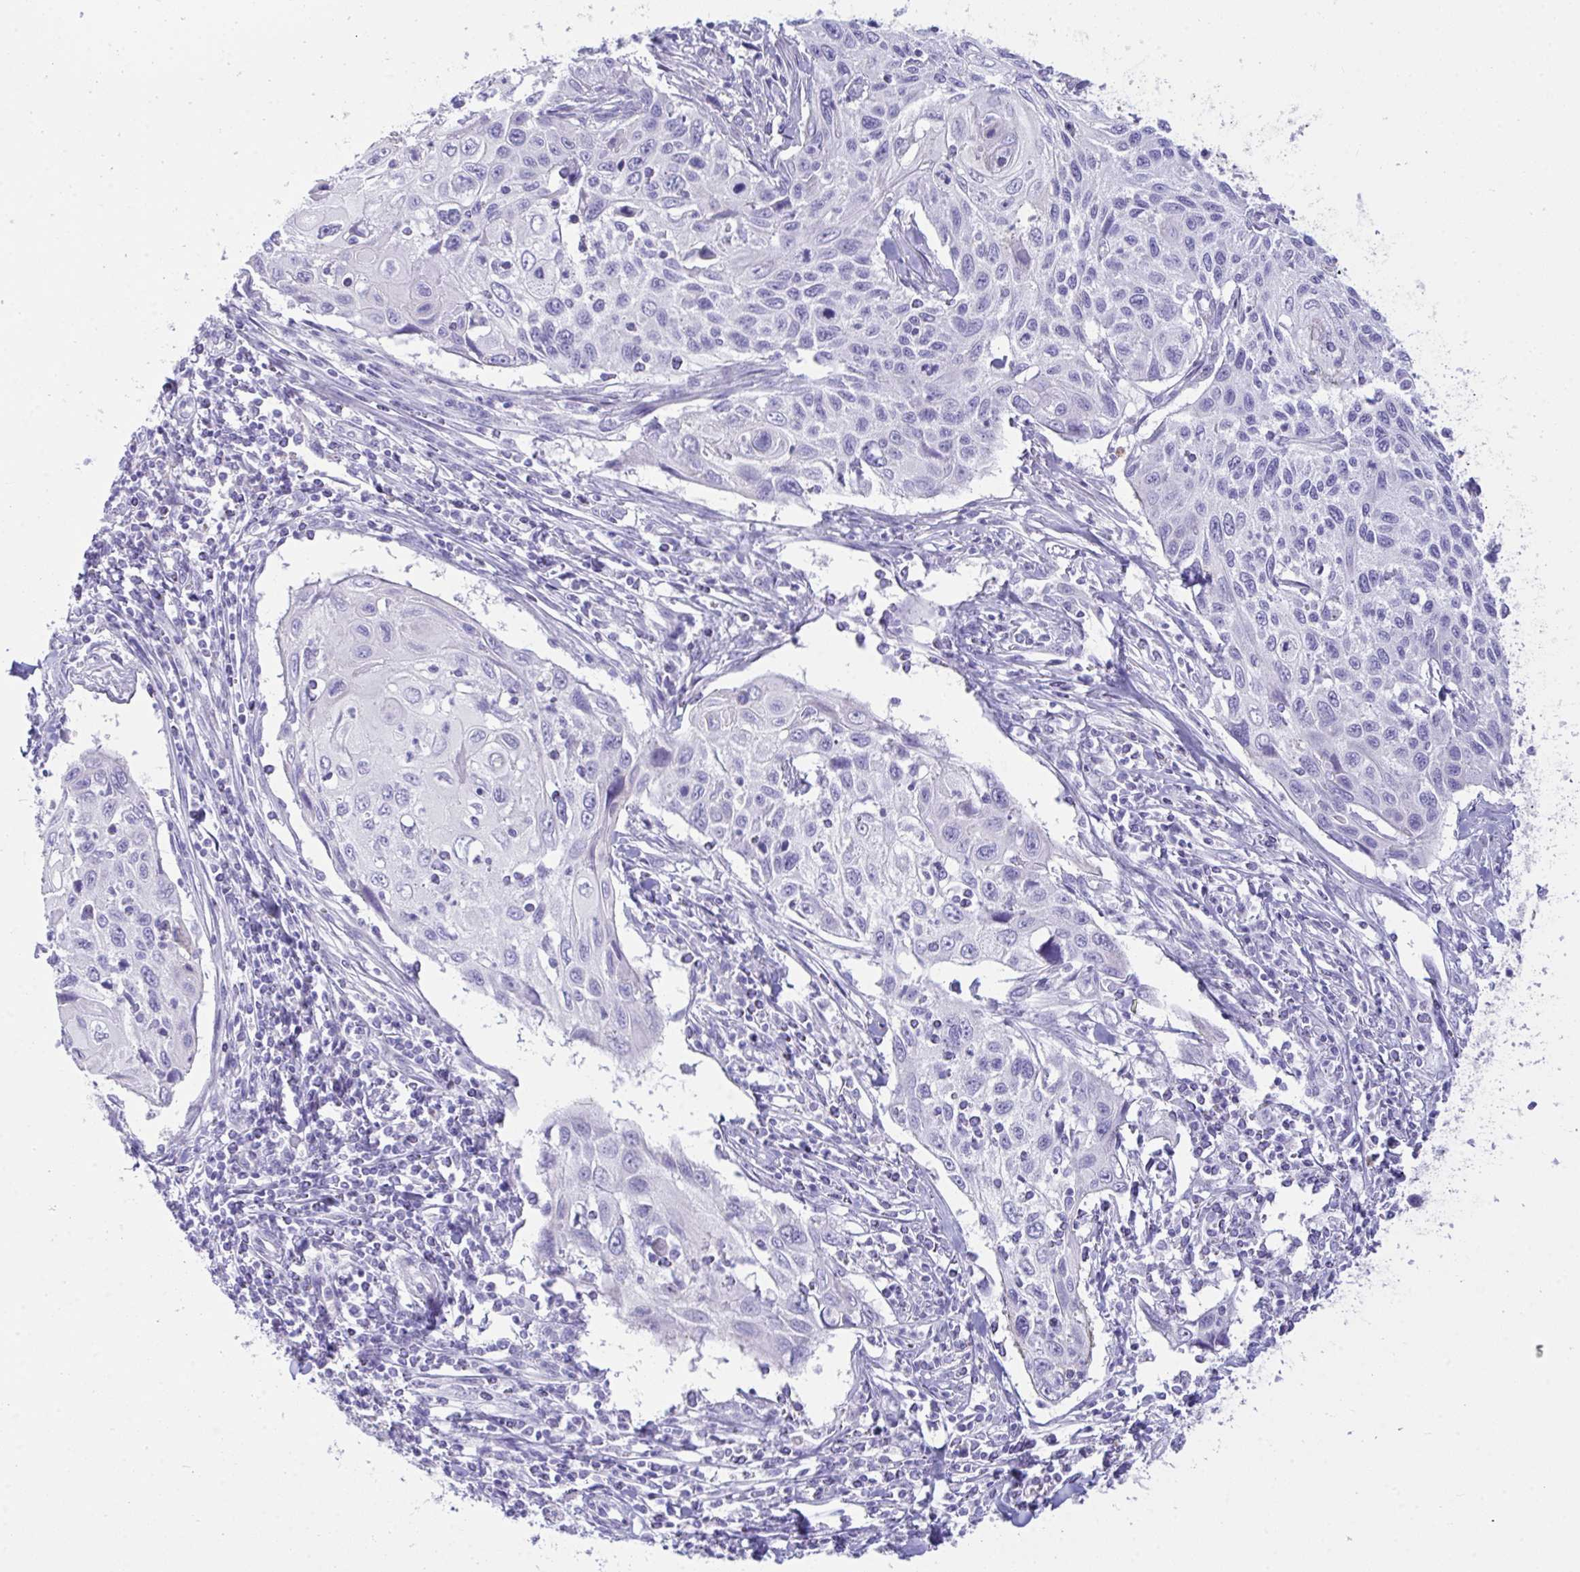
{"staining": {"intensity": "negative", "quantity": "none", "location": "none"}, "tissue": "cervical cancer", "cell_type": "Tumor cells", "image_type": "cancer", "snomed": [{"axis": "morphology", "description": "Squamous cell carcinoma, NOS"}, {"axis": "topography", "description": "Cervix"}], "caption": "This is a histopathology image of immunohistochemistry (IHC) staining of cervical cancer, which shows no positivity in tumor cells.", "gene": "GLB1L2", "patient": {"sex": "female", "age": 70}}